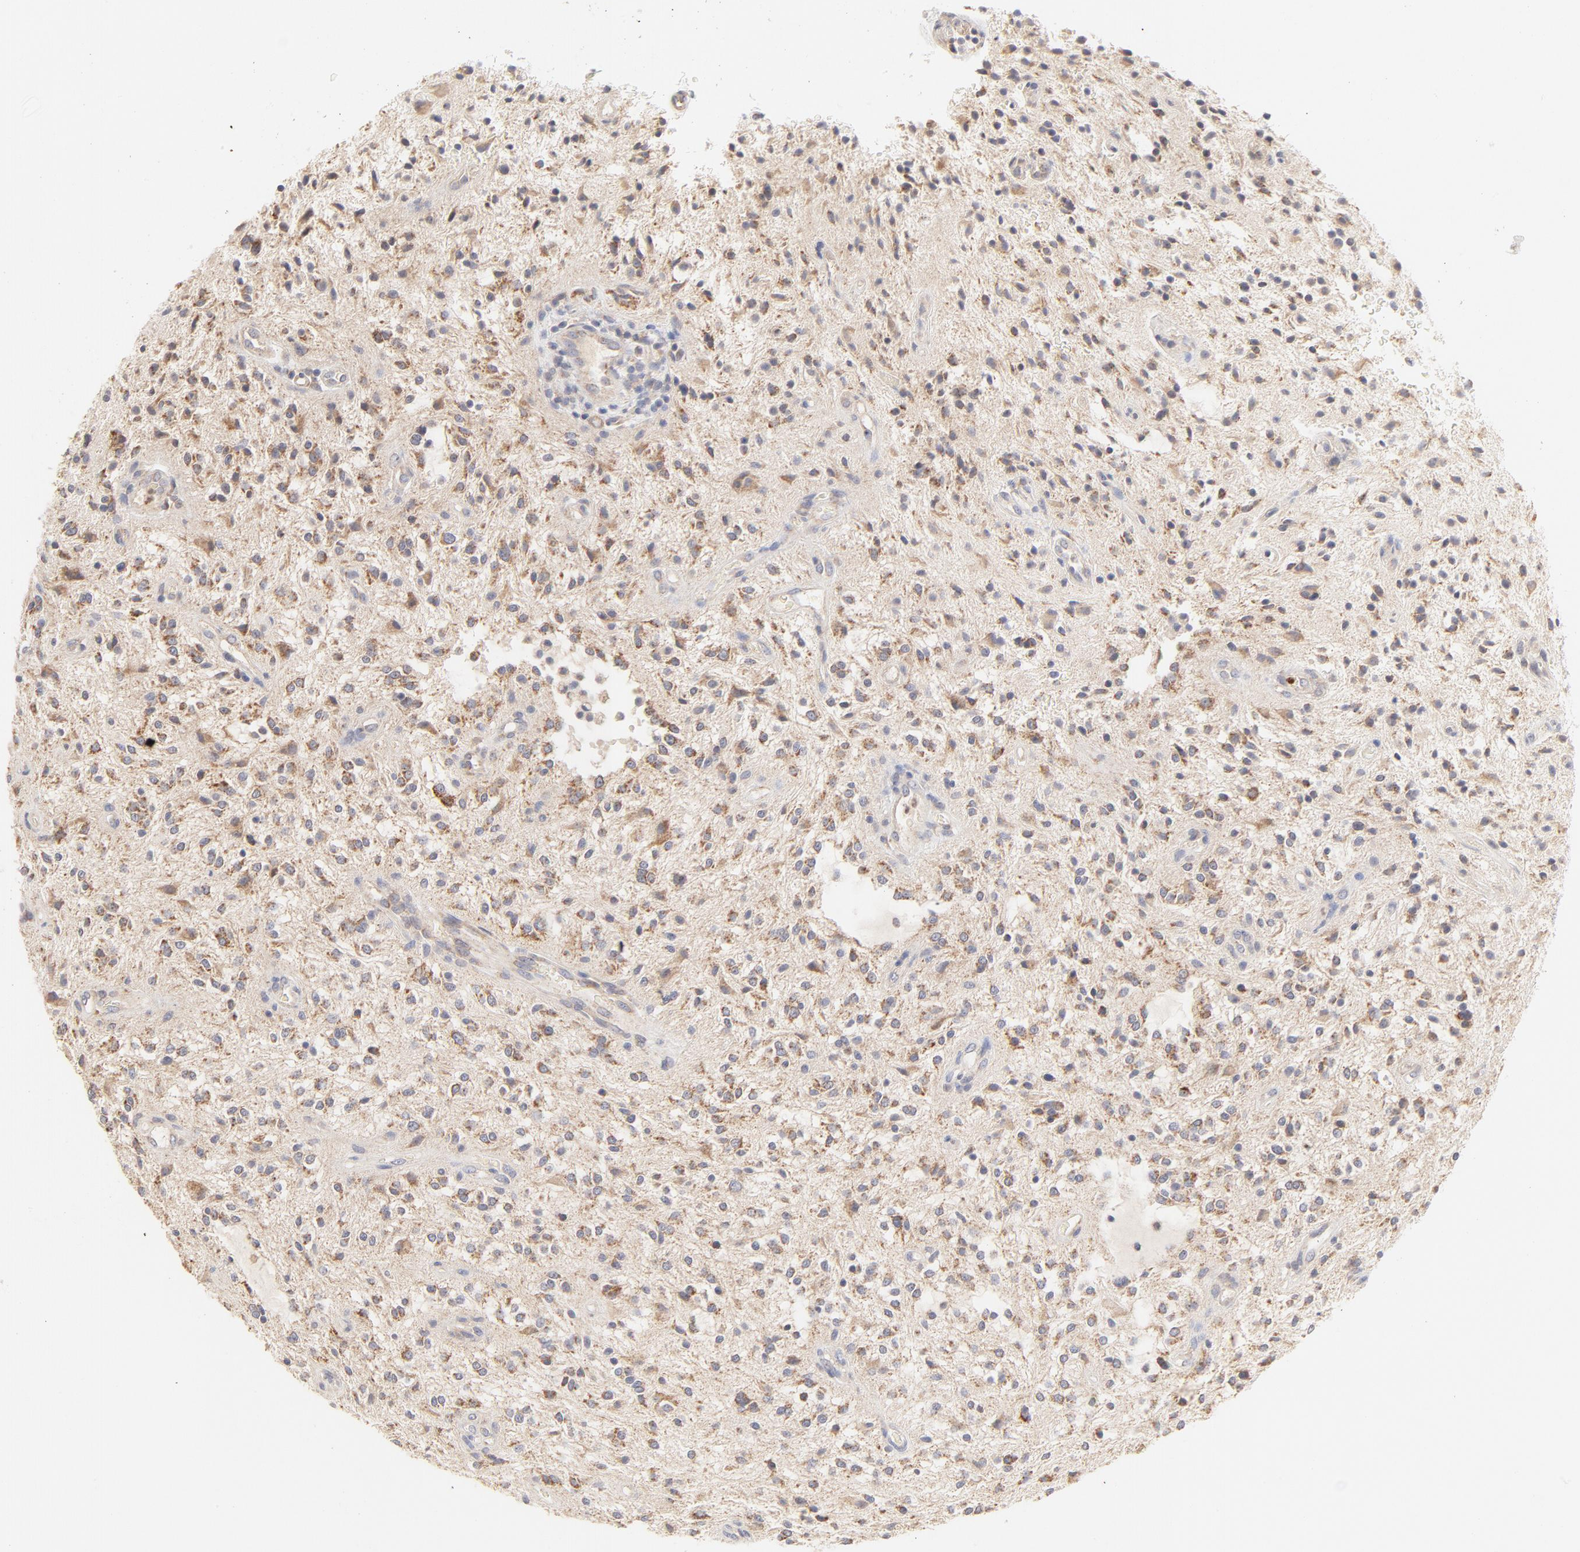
{"staining": {"intensity": "weak", "quantity": ">75%", "location": "cytoplasmic/membranous"}, "tissue": "glioma", "cell_type": "Tumor cells", "image_type": "cancer", "snomed": [{"axis": "morphology", "description": "Glioma, malignant, NOS"}, {"axis": "topography", "description": "Cerebellum"}], "caption": "Protein expression analysis of glioma exhibits weak cytoplasmic/membranous staining in approximately >75% of tumor cells.", "gene": "MTERF2", "patient": {"sex": "female", "age": 10}}